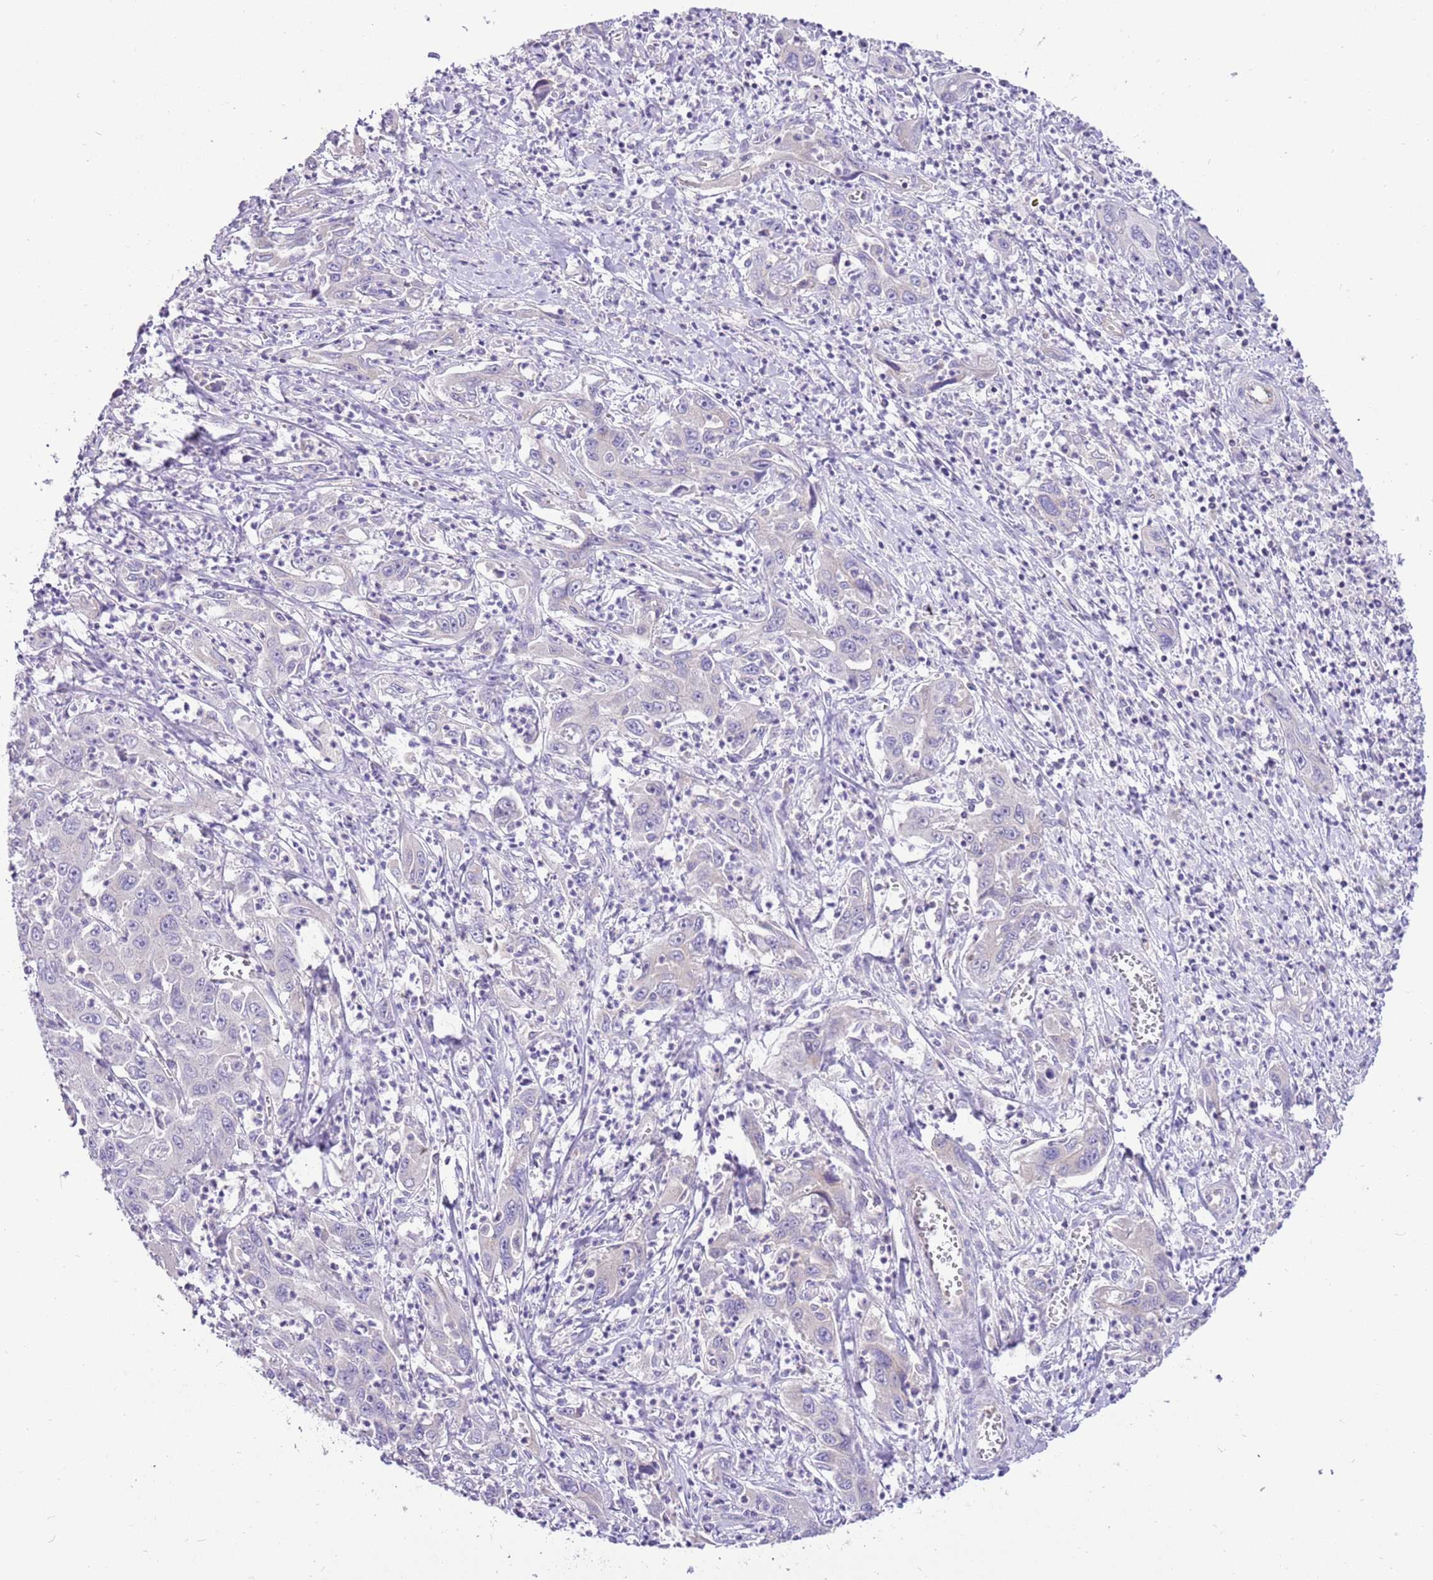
{"staining": {"intensity": "negative", "quantity": "none", "location": "none"}, "tissue": "liver cancer", "cell_type": "Tumor cells", "image_type": "cancer", "snomed": [{"axis": "morphology", "description": "Carcinoma, Hepatocellular, NOS"}, {"axis": "topography", "description": "Liver"}], "caption": "Immunohistochemistry micrograph of neoplastic tissue: human liver cancer stained with DAB reveals no significant protein positivity in tumor cells.", "gene": "GLCE", "patient": {"sex": "male", "age": 63}}